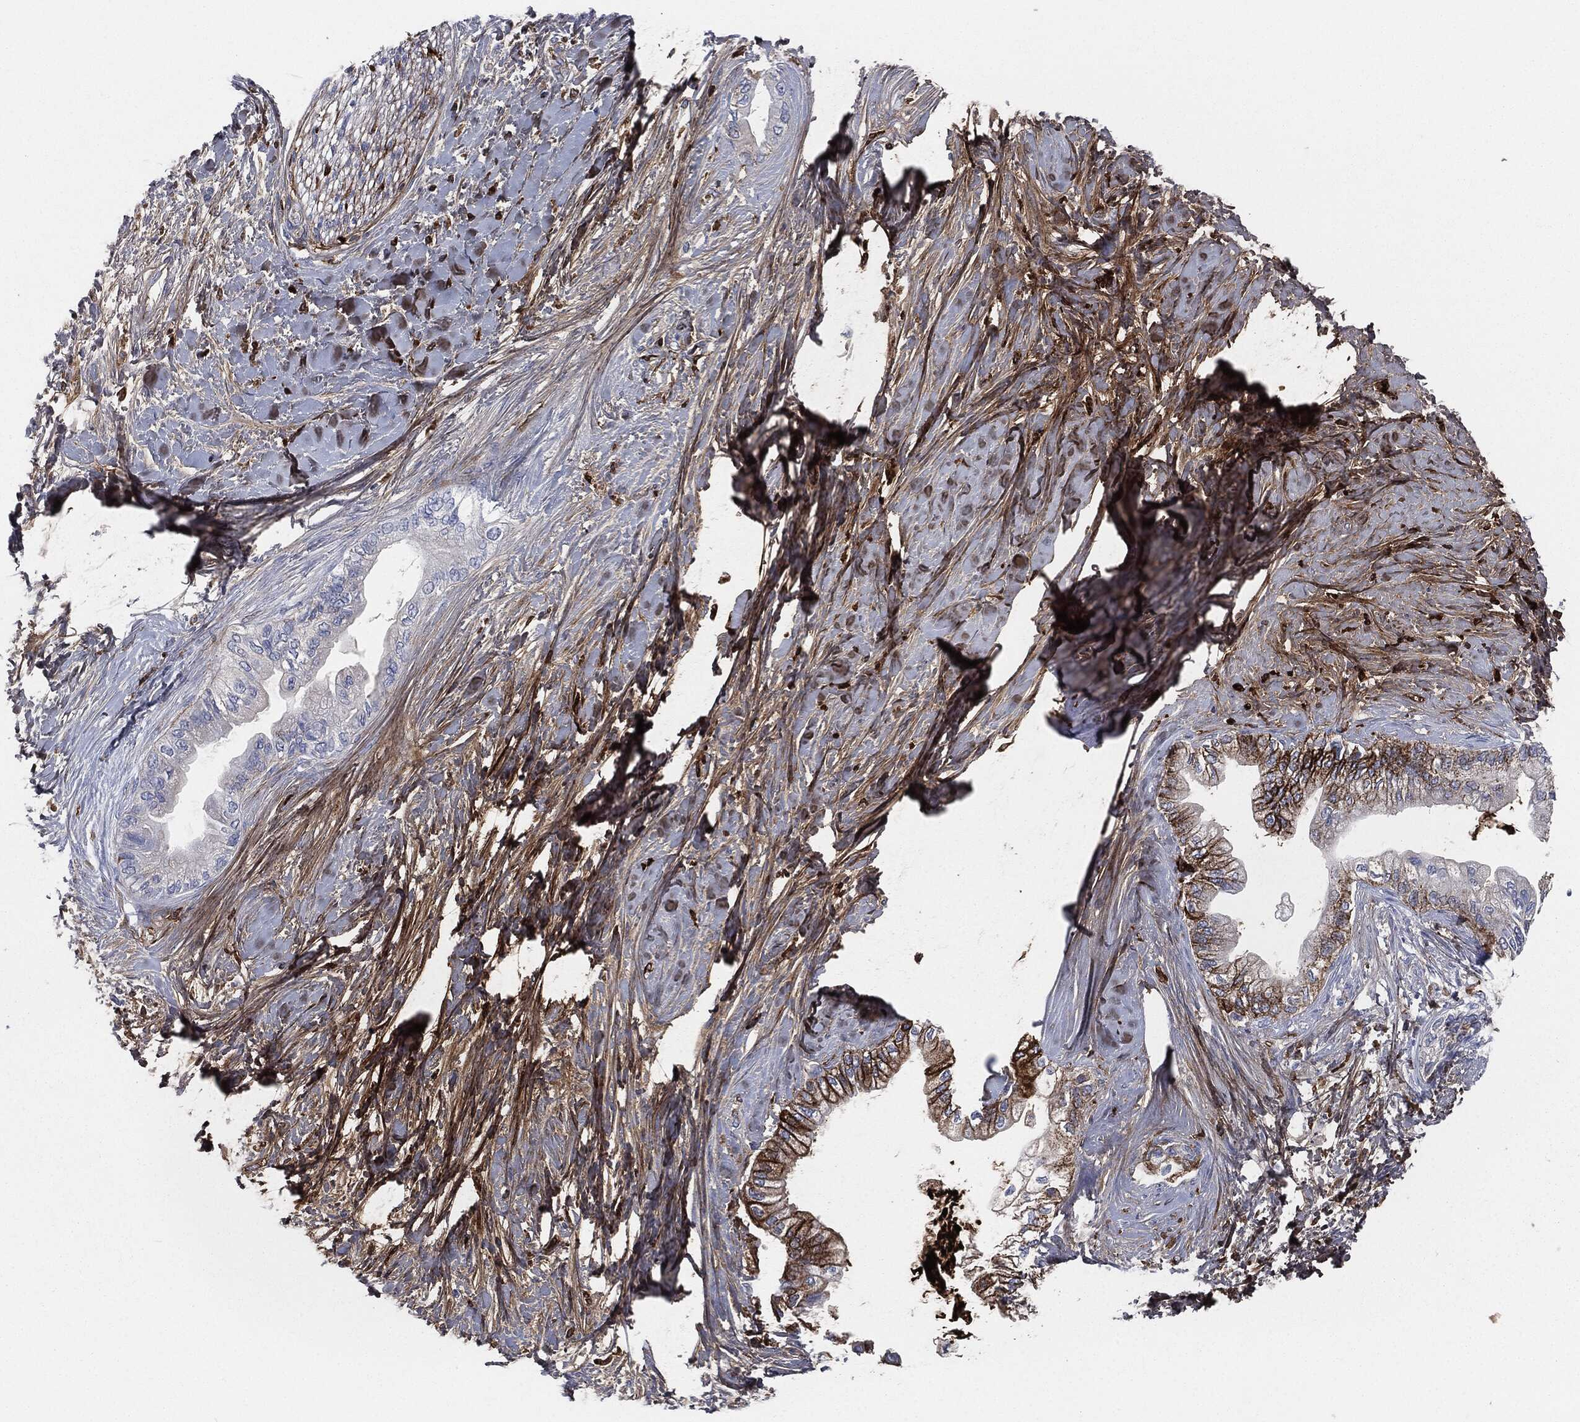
{"staining": {"intensity": "strong", "quantity": "25%-75%", "location": "cytoplasmic/membranous"}, "tissue": "pancreatic cancer", "cell_type": "Tumor cells", "image_type": "cancer", "snomed": [{"axis": "morphology", "description": "Normal tissue, NOS"}, {"axis": "morphology", "description": "Adenocarcinoma, NOS"}, {"axis": "topography", "description": "Pancreas"}, {"axis": "topography", "description": "Duodenum"}], "caption": "The micrograph reveals staining of pancreatic cancer, revealing strong cytoplasmic/membranous protein expression (brown color) within tumor cells.", "gene": "APOB", "patient": {"sex": "female", "age": 60}}